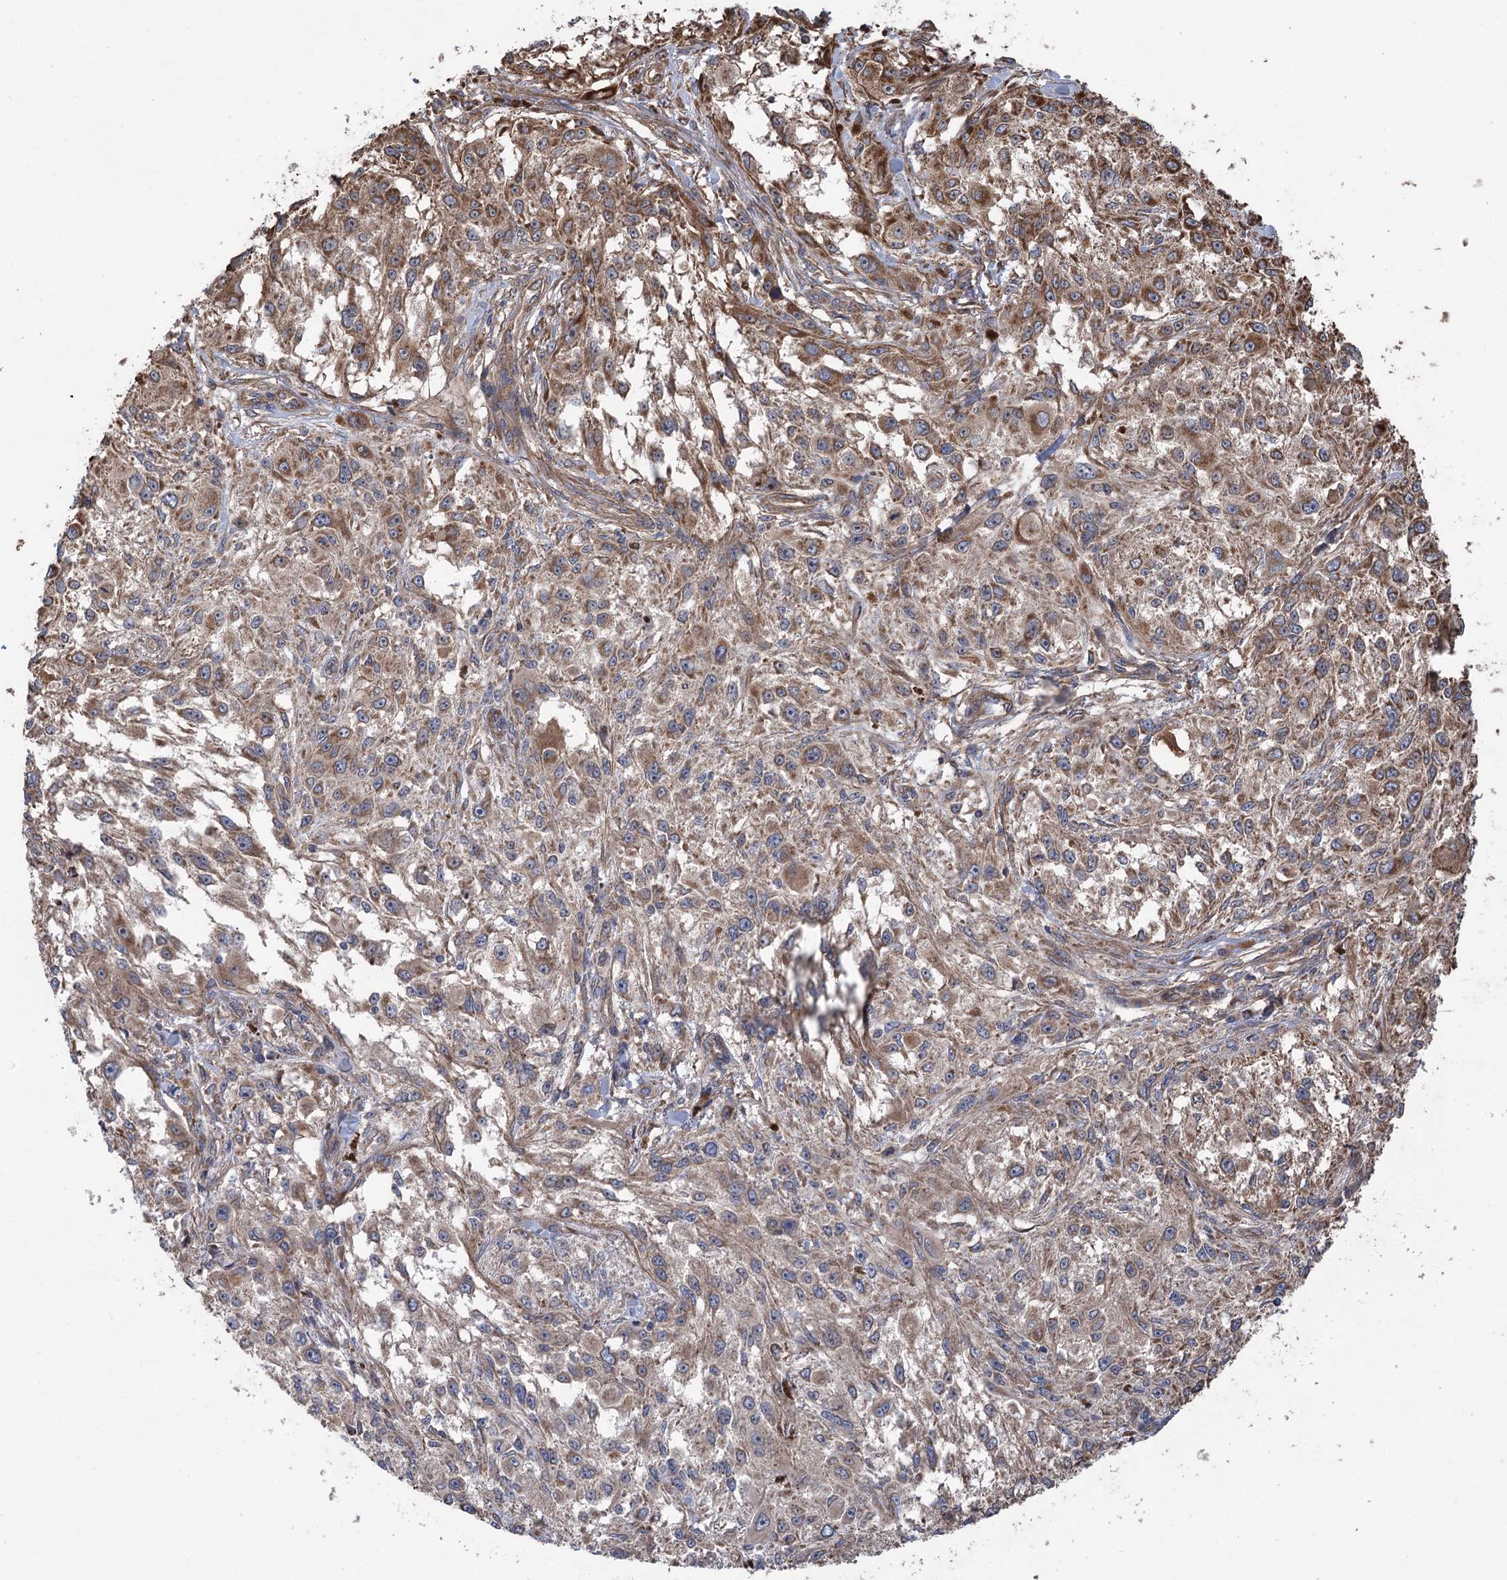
{"staining": {"intensity": "moderate", "quantity": ">75%", "location": "cytoplasmic/membranous"}, "tissue": "melanoma", "cell_type": "Tumor cells", "image_type": "cancer", "snomed": [{"axis": "morphology", "description": "Necrosis, NOS"}, {"axis": "morphology", "description": "Malignant melanoma, NOS"}, {"axis": "topography", "description": "Skin"}], "caption": "Approximately >75% of tumor cells in human melanoma exhibit moderate cytoplasmic/membranous protein positivity as visualized by brown immunohistochemical staining.", "gene": "RWDD4", "patient": {"sex": "female", "age": 87}}